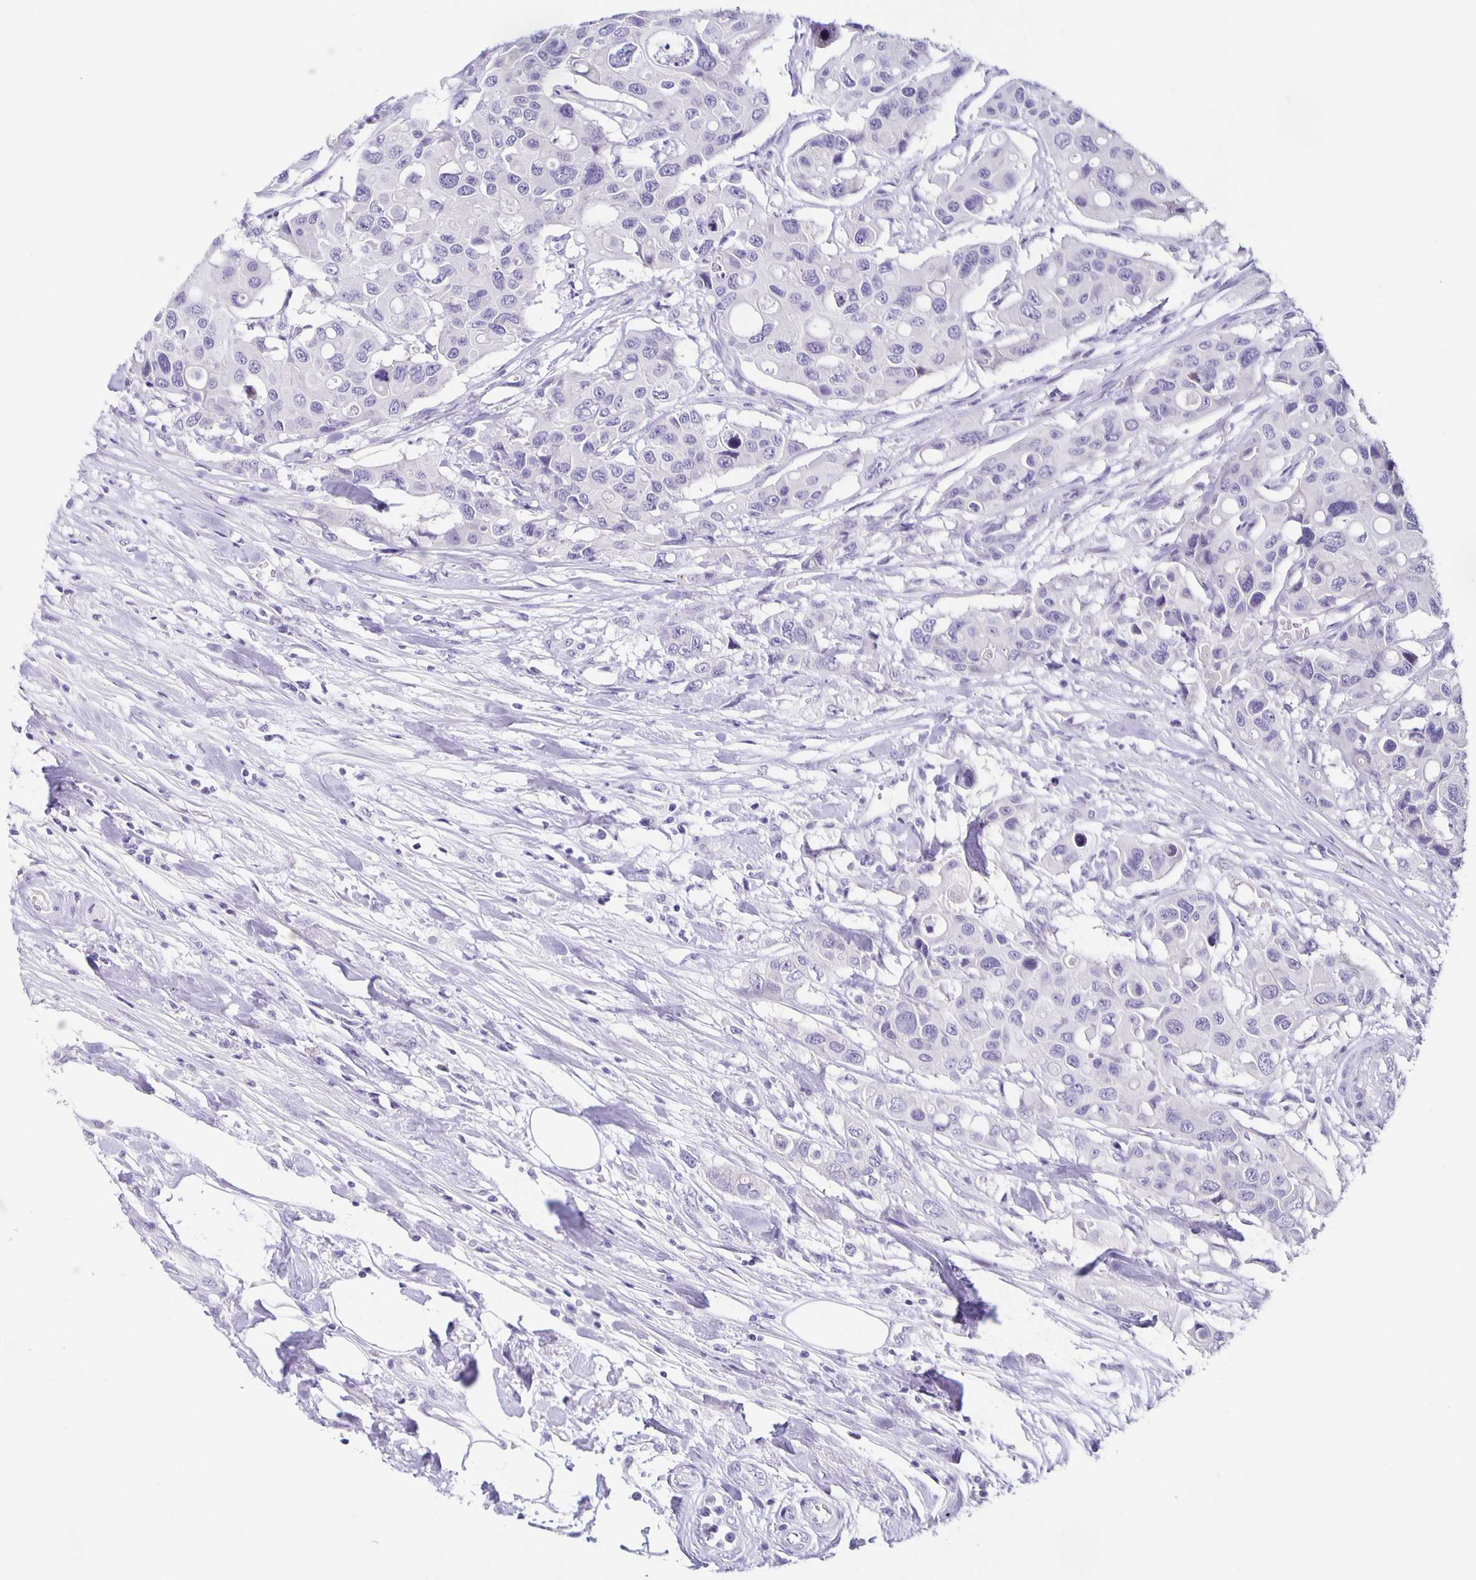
{"staining": {"intensity": "negative", "quantity": "none", "location": "none"}, "tissue": "colorectal cancer", "cell_type": "Tumor cells", "image_type": "cancer", "snomed": [{"axis": "morphology", "description": "Adenocarcinoma, NOS"}, {"axis": "topography", "description": "Colon"}], "caption": "High power microscopy micrograph of an IHC photomicrograph of colorectal cancer, revealing no significant positivity in tumor cells. (Stains: DAB (3,3'-diaminobenzidine) immunohistochemistry (IHC) with hematoxylin counter stain, Microscopy: brightfield microscopy at high magnification).", "gene": "SLC12A3", "patient": {"sex": "male", "age": 77}}